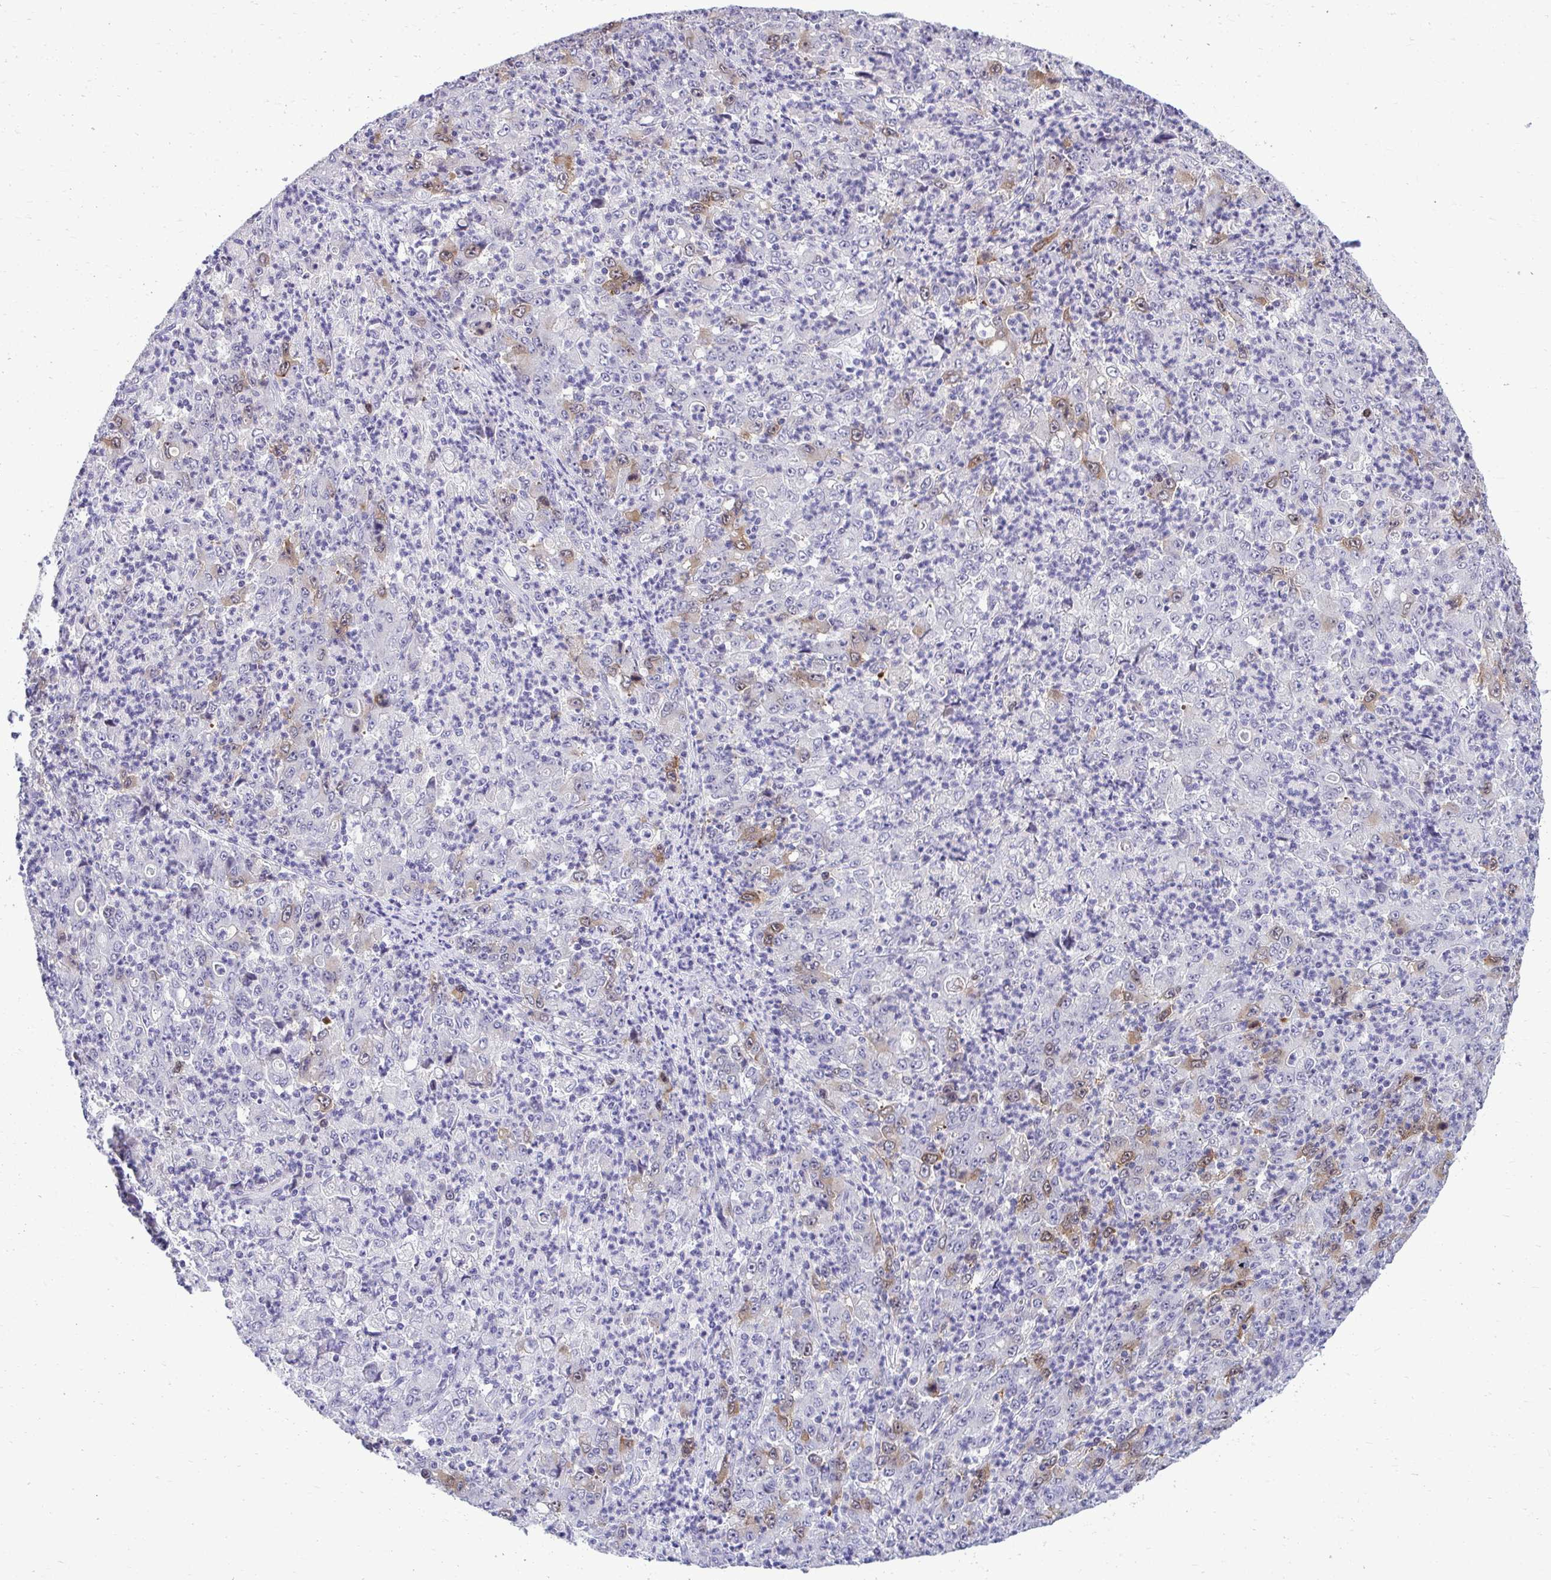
{"staining": {"intensity": "moderate", "quantity": "<25%", "location": "cytoplasmic/membranous,nuclear"}, "tissue": "stomach cancer", "cell_type": "Tumor cells", "image_type": "cancer", "snomed": [{"axis": "morphology", "description": "Adenocarcinoma, NOS"}, {"axis": "topography", "description": "Stomach, lower"}], "caption": "Protein expression analysis of human adenocarcinoma (stomach) reveals moderate cytoplasmic/membranous and nuclear staining in about <25% of tumor cells.", "gene": "CDC20", "patient": {"sex": "female", "age": 71}}